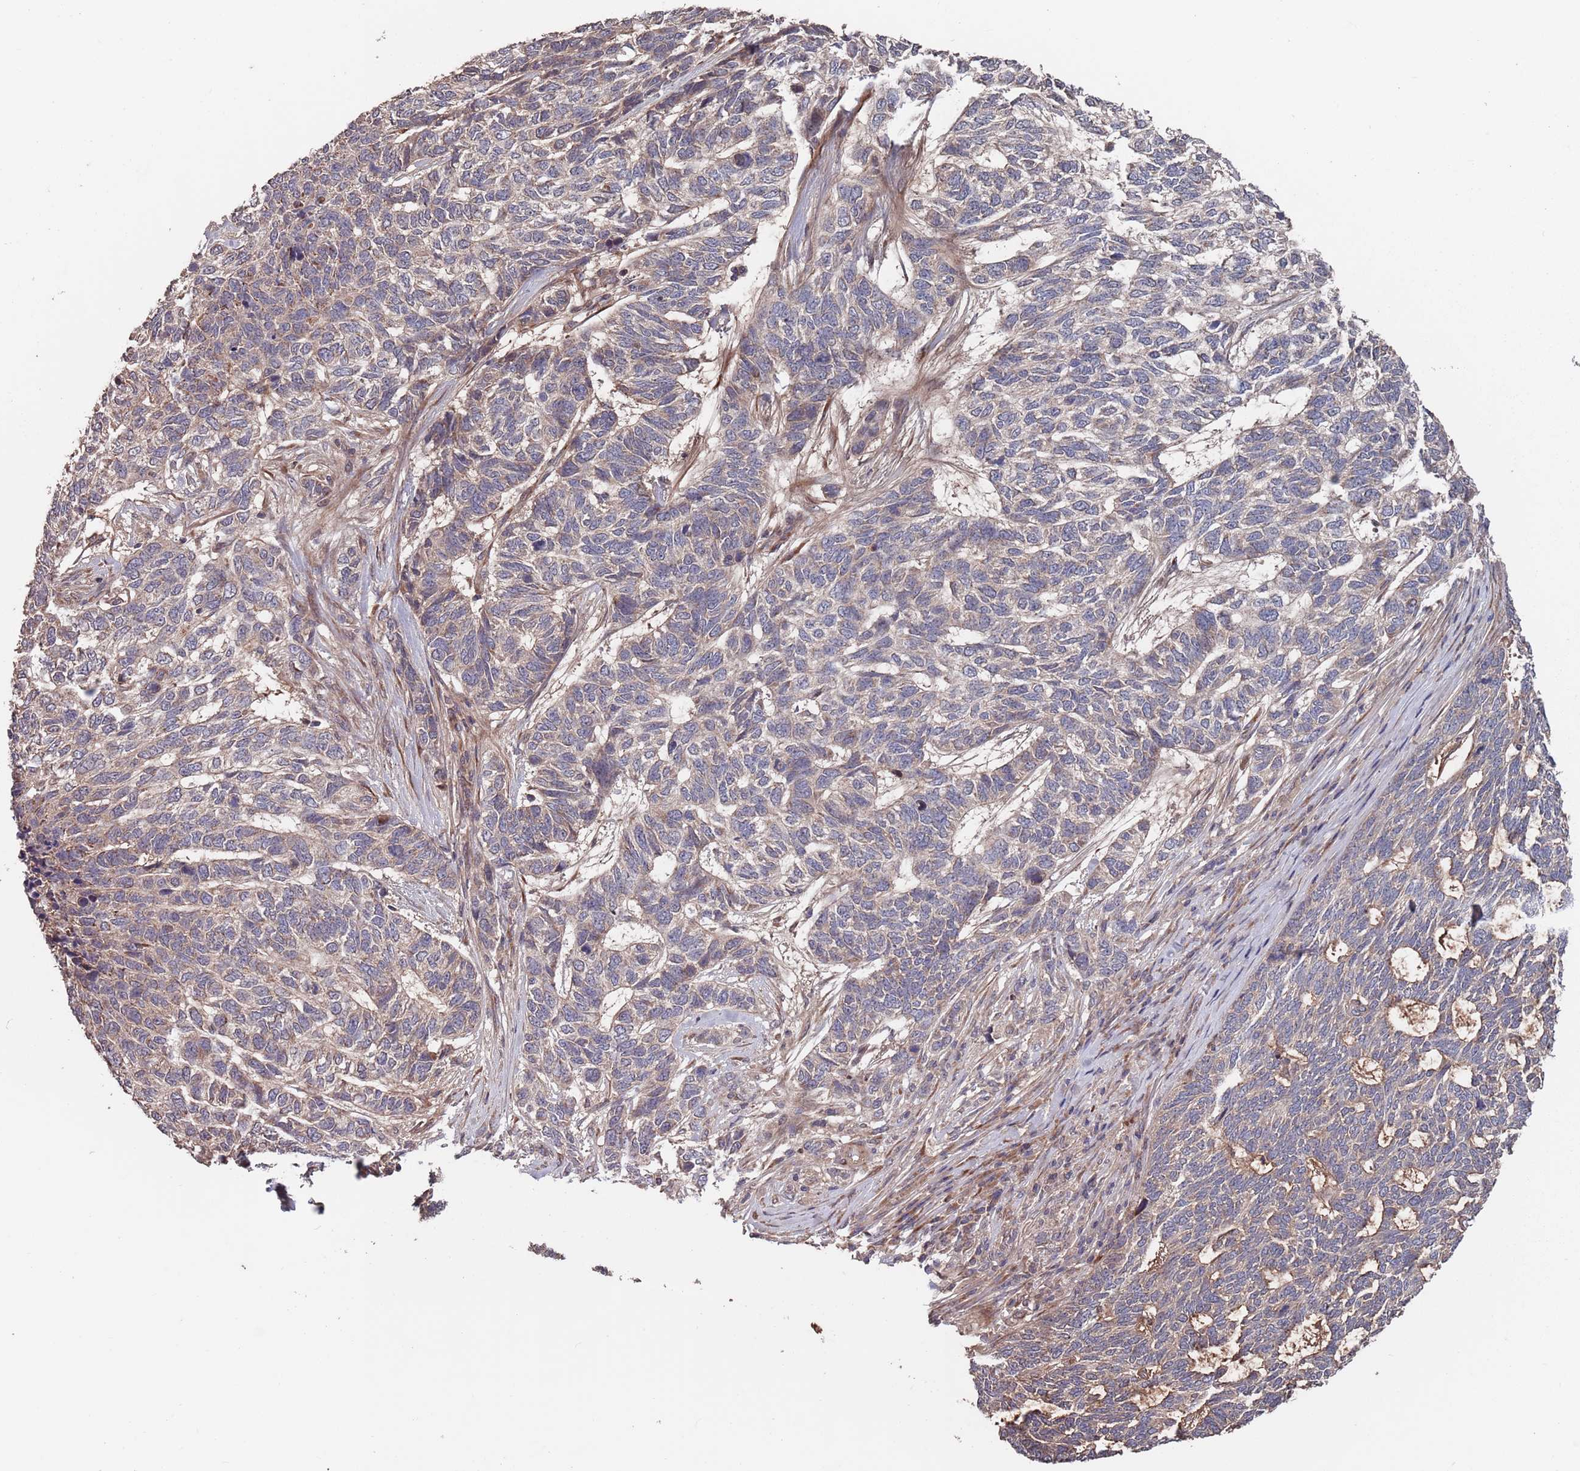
{"staining": {"intensity": "negative", "quantity": "none", "location": "none"}, "tissue": "skin cancer", "cell_type": "Tumor cells", "image_type": "cancer", "snomed": [{"axis": "morphology", "description": "Basal cell carcinoma"}, {"axis": "topography", "description": "Skin"}], "caption": "An IHC image of skin basal cell carcinoma is shown. There is no staining in tumor cells of skin basal cell carcinoma.", "gene": "UNC45A", "patient": {"sex": "female", "age": 65}}